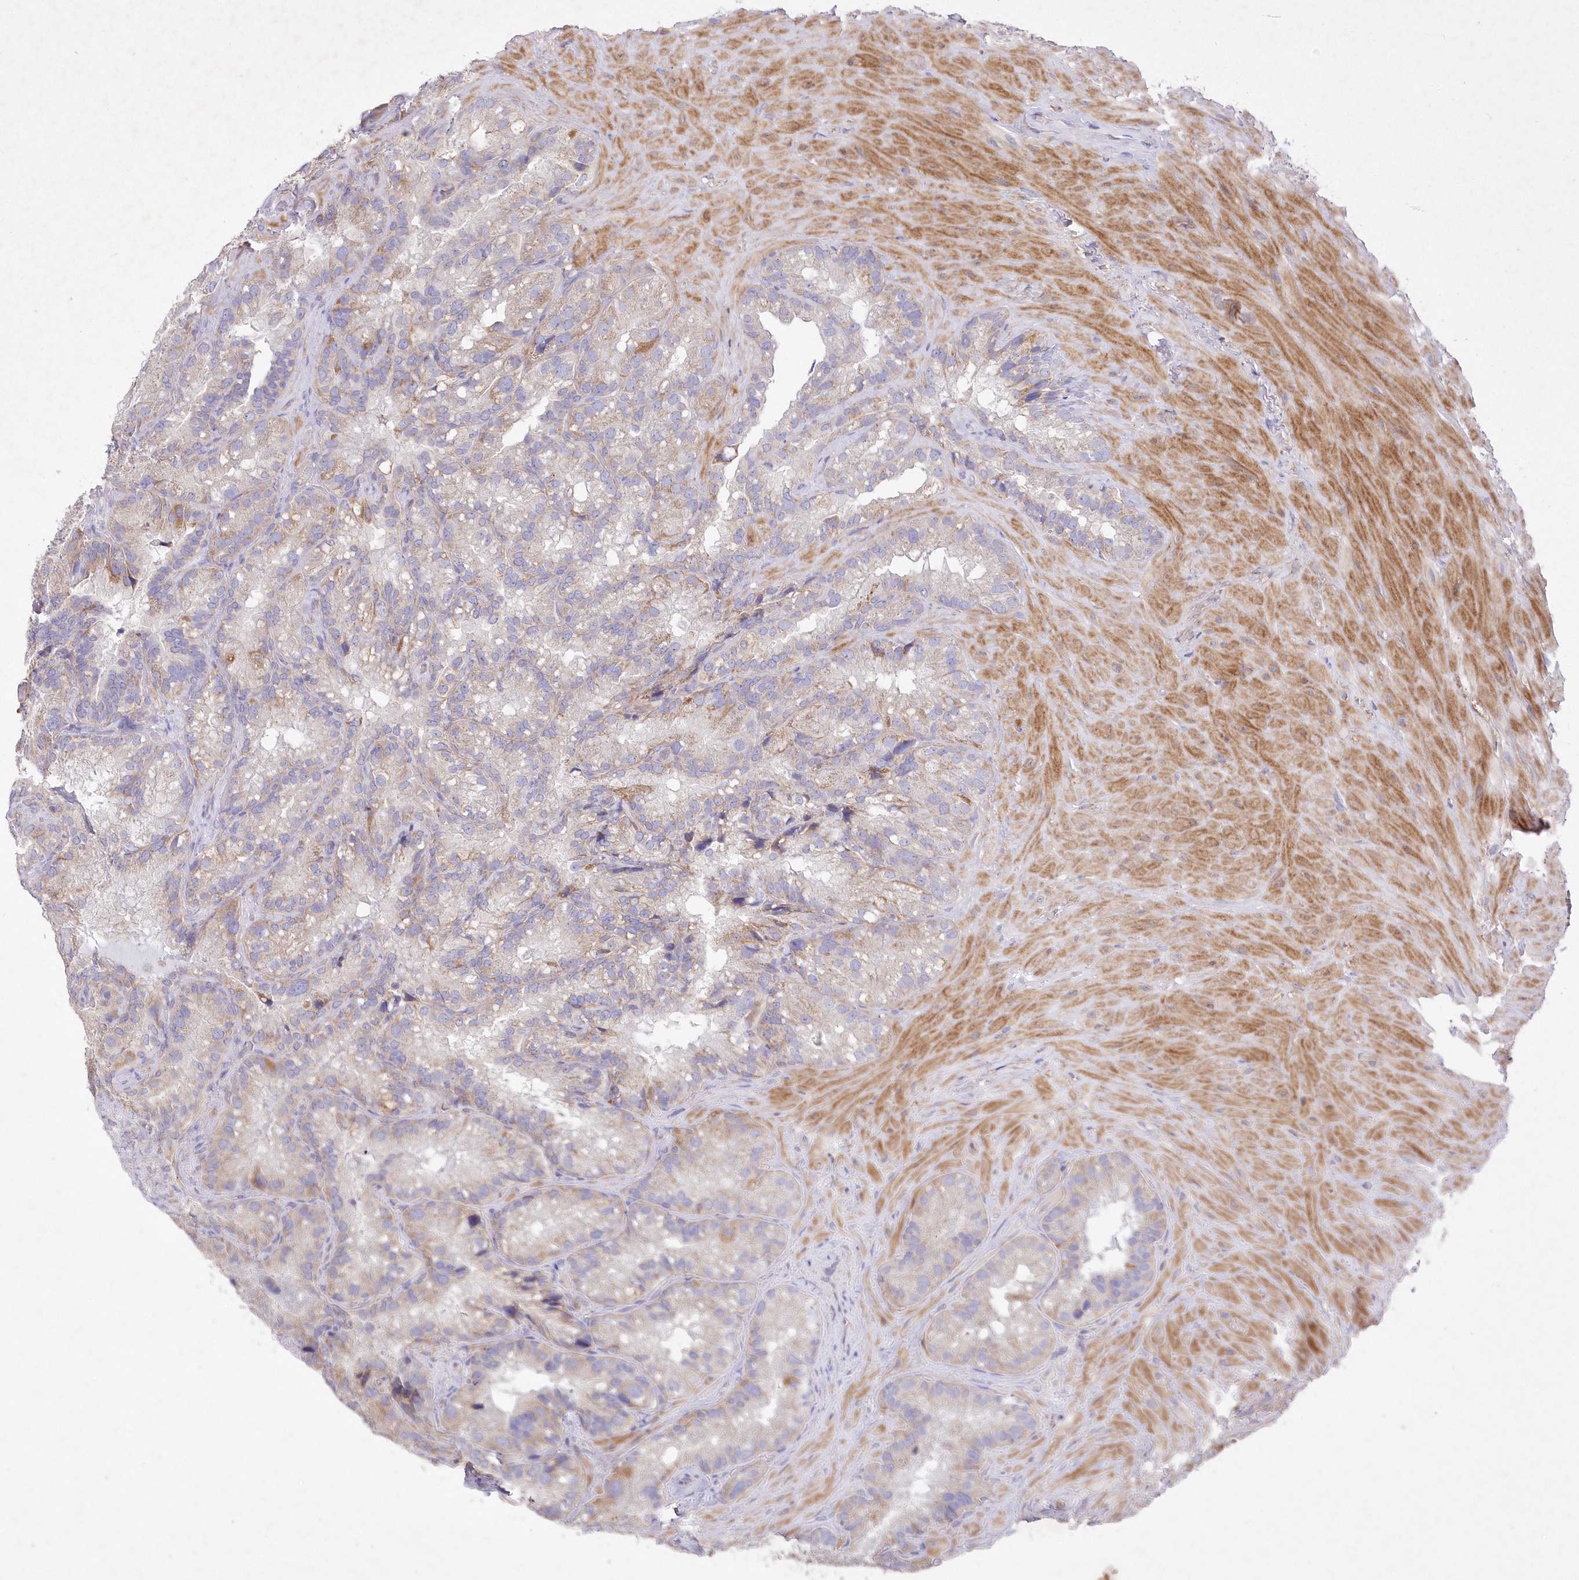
{"staining": {"intensity": "weak", "quantity": "<25%", "location": "cytoplasmic/membranous"}, "tissue": "seminal vesicle", "cell_type": "Glandular cells", "image_type": "normal", "snomed": [{"axis": "morphology", "description": "Normal tissue, NOS"}, {"axis": "topography", "description": "Prostate"}, {"axis": "topography", "description": "Seminal veicle"}], "caption": "Glandular cells show no significant staining in unremarkable seminal vesicle.", "gene": "ITSN2", "patient": {"sex": "male", "age": 68}}